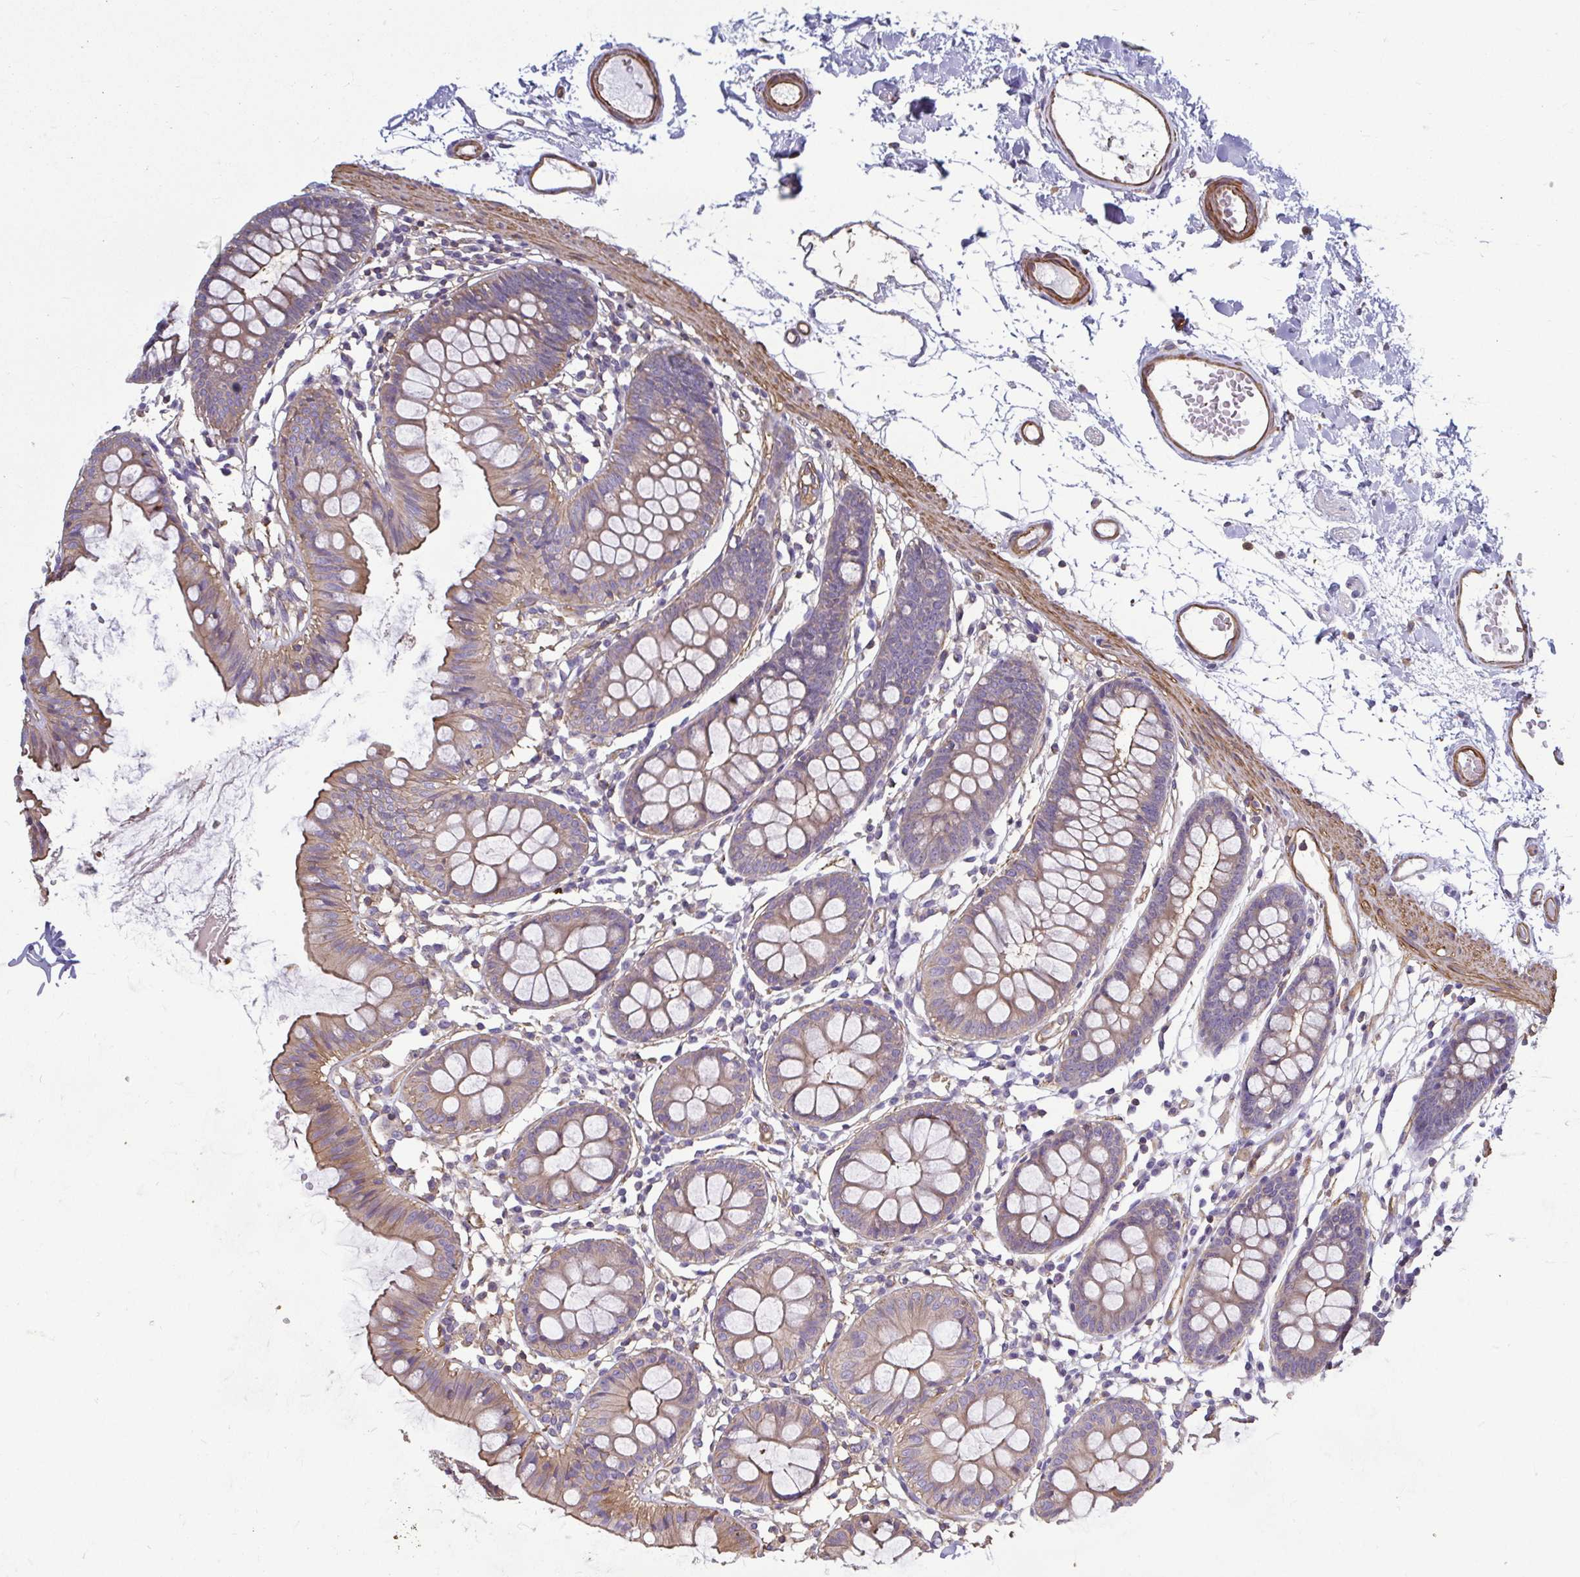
{"staining": {"intensity": "moderate", "quantity": ">75%", "location": "cytoplasmic/membranous"}, "tissue": "colon", "cell_type": "Endothelial cells", "image_type": "normal", "snomed": [{"axis": "morphology", "description": "Normal tissue, NOS"}, {"axis": "topography", "description": "Colon"}], "caption": "Immunohistochemical staining of benign colon displays medium levels of moderate cytoplasmic/membranous expression in approximately >75% of endothelial cells.", "gene": "MYL1", "patient": {"sex": "female", "age": 84}}